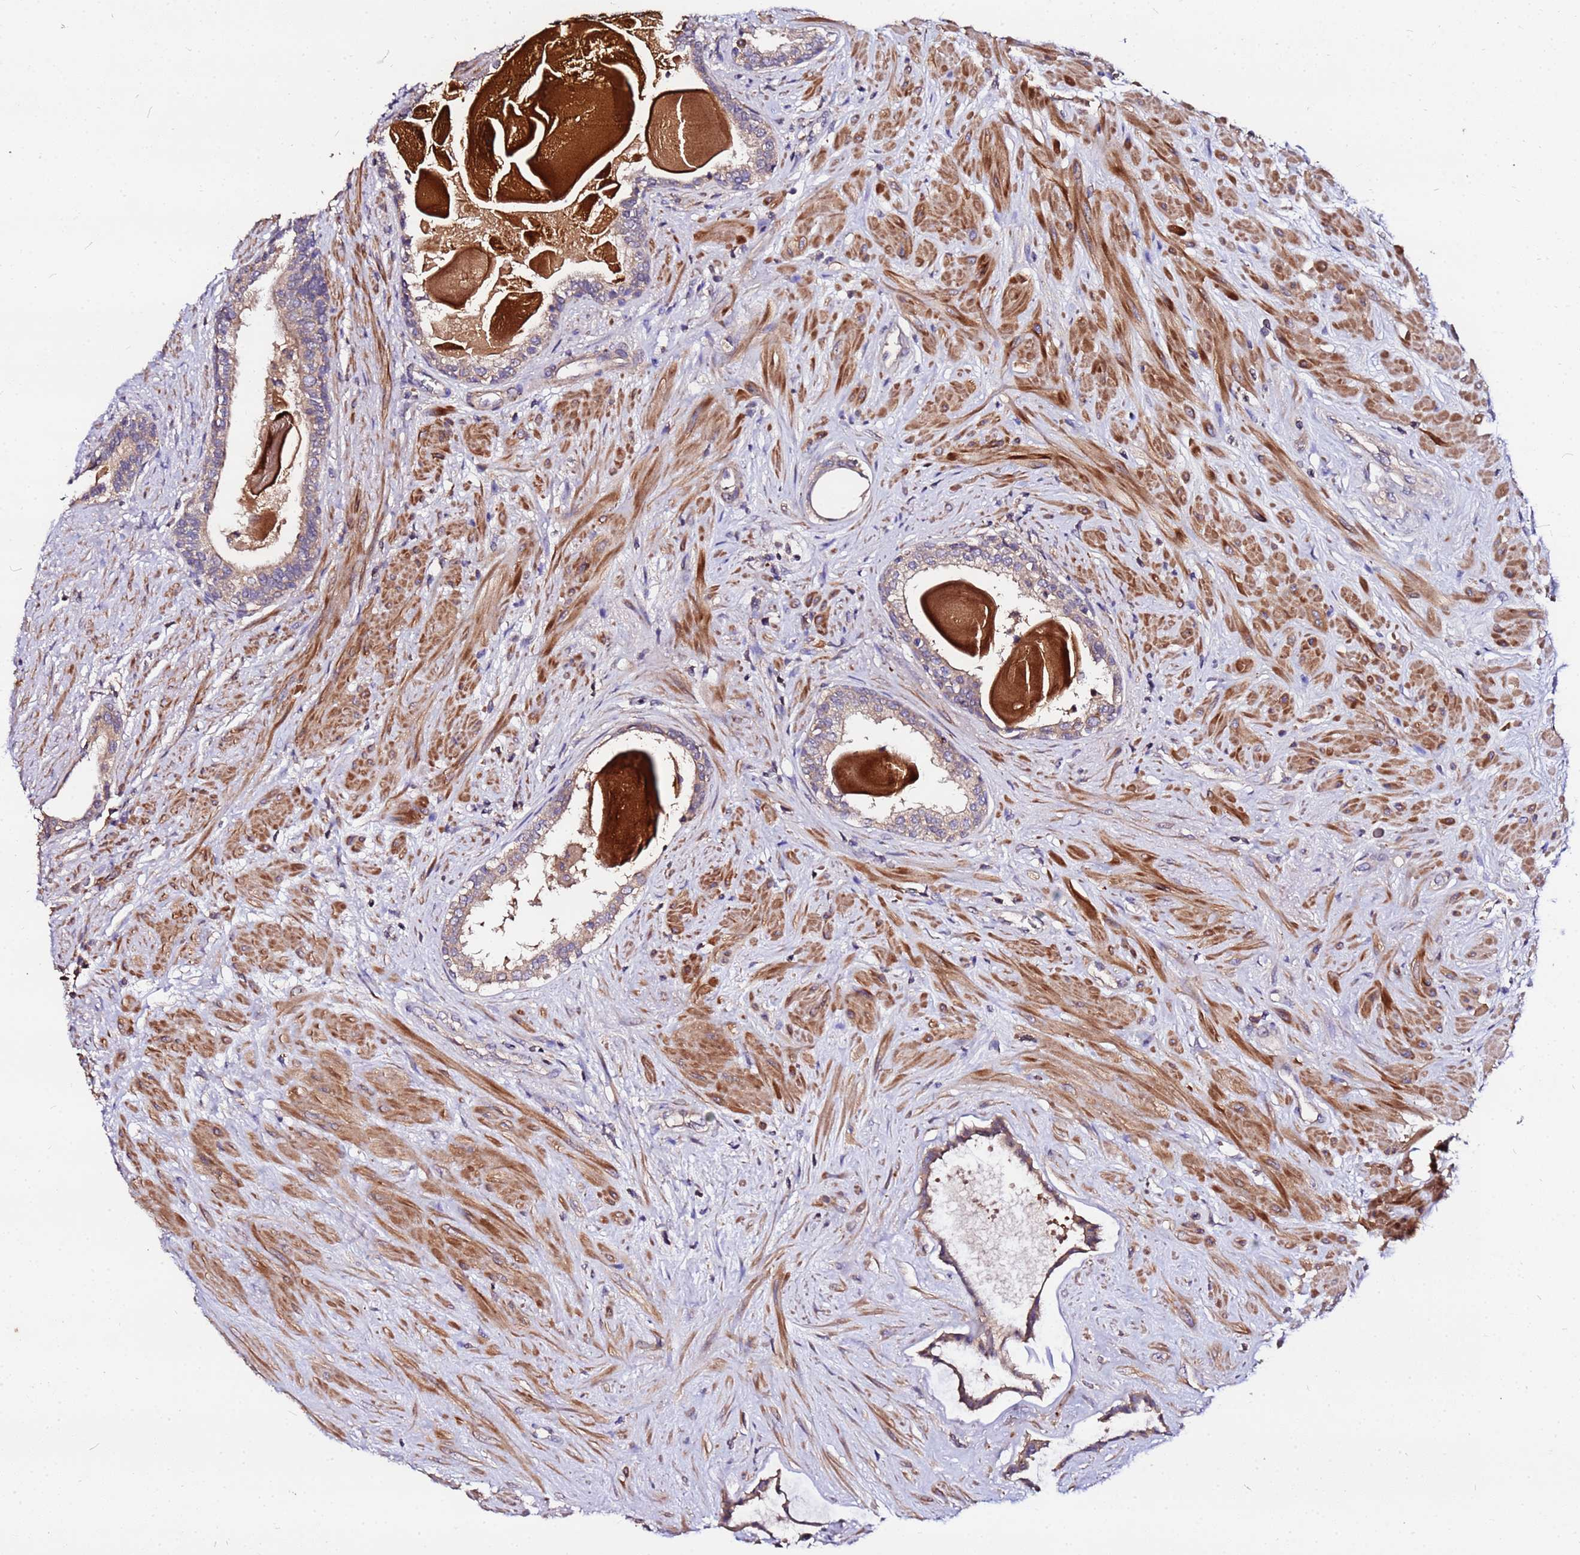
{"staining": {"intensity": "moderate", "quantity": "<25%", "location": "cytoplasmic/membranous"}, "tissue": "prostate", "cell_type": "Glandular cells", "image_type": "normal", "snomed": [{"axis": "morphology", "description": "Normal tissue, NOS"}, {"axis": "topography", "description": "Prostate"}], "caption": "Glandular cells reveal low levels of moderate cytoplasmic/membranous expression in approximately <25% of cells in normal human prostate.", "gene": "MTERF1", "patient": {"sex": "male", "age": 57}}